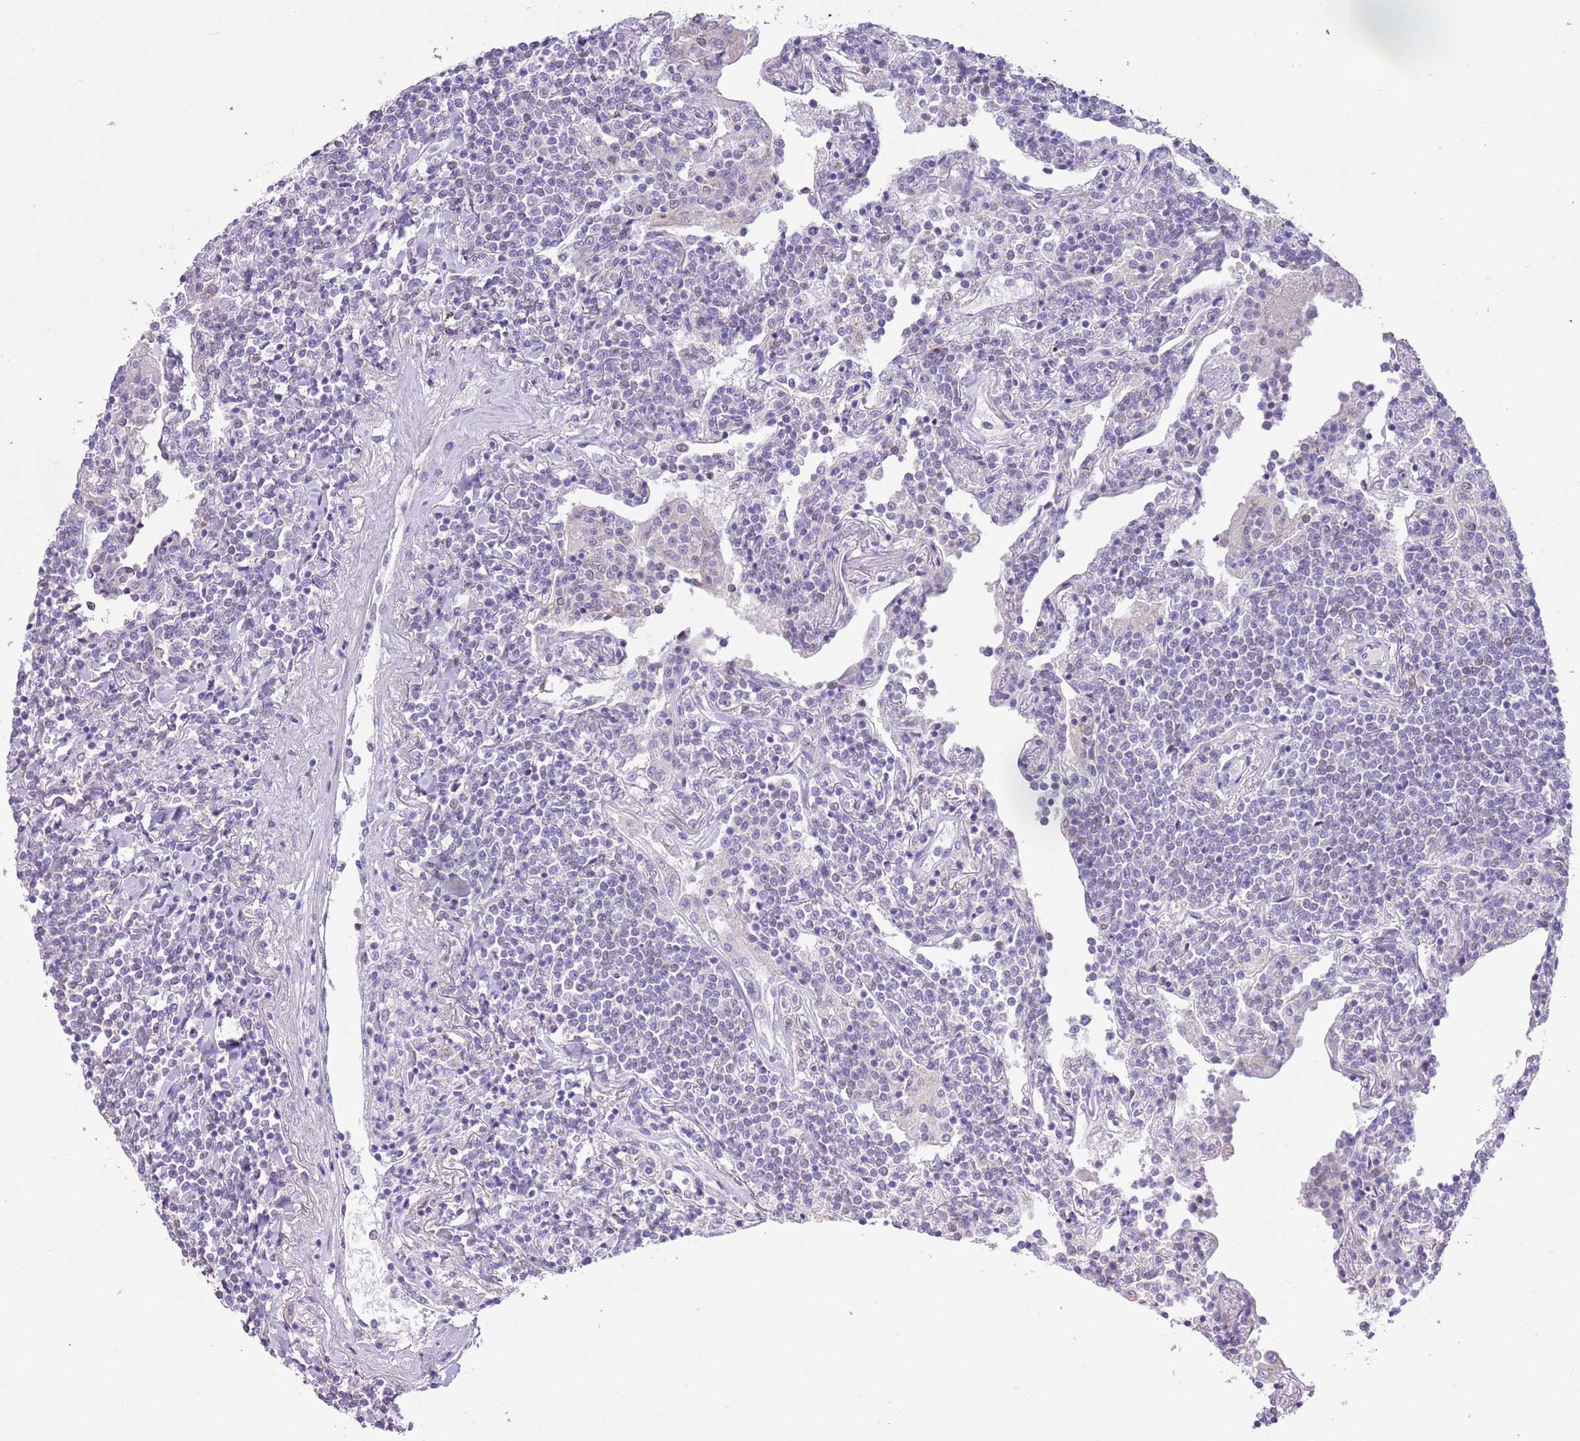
{"staining": {"intensity": "negative", "quantity": "none", "location": "none"}, "tissue": "lymphoma", "cell_type": "Tumor cells", "image_type": "cancer", "snomed": [{"axis": "morphology", "description": "Malignant lymphoma, non-Hodgkin's type, Low grade"}, {"axis": "topography", "description": "Lung"}], "caption": "Lymphoma was stained to show a protein in brown. There is no significant expression in tumor cells.", "gene": "ZNF697", "patient": {"sex": "female", "age": 71}}